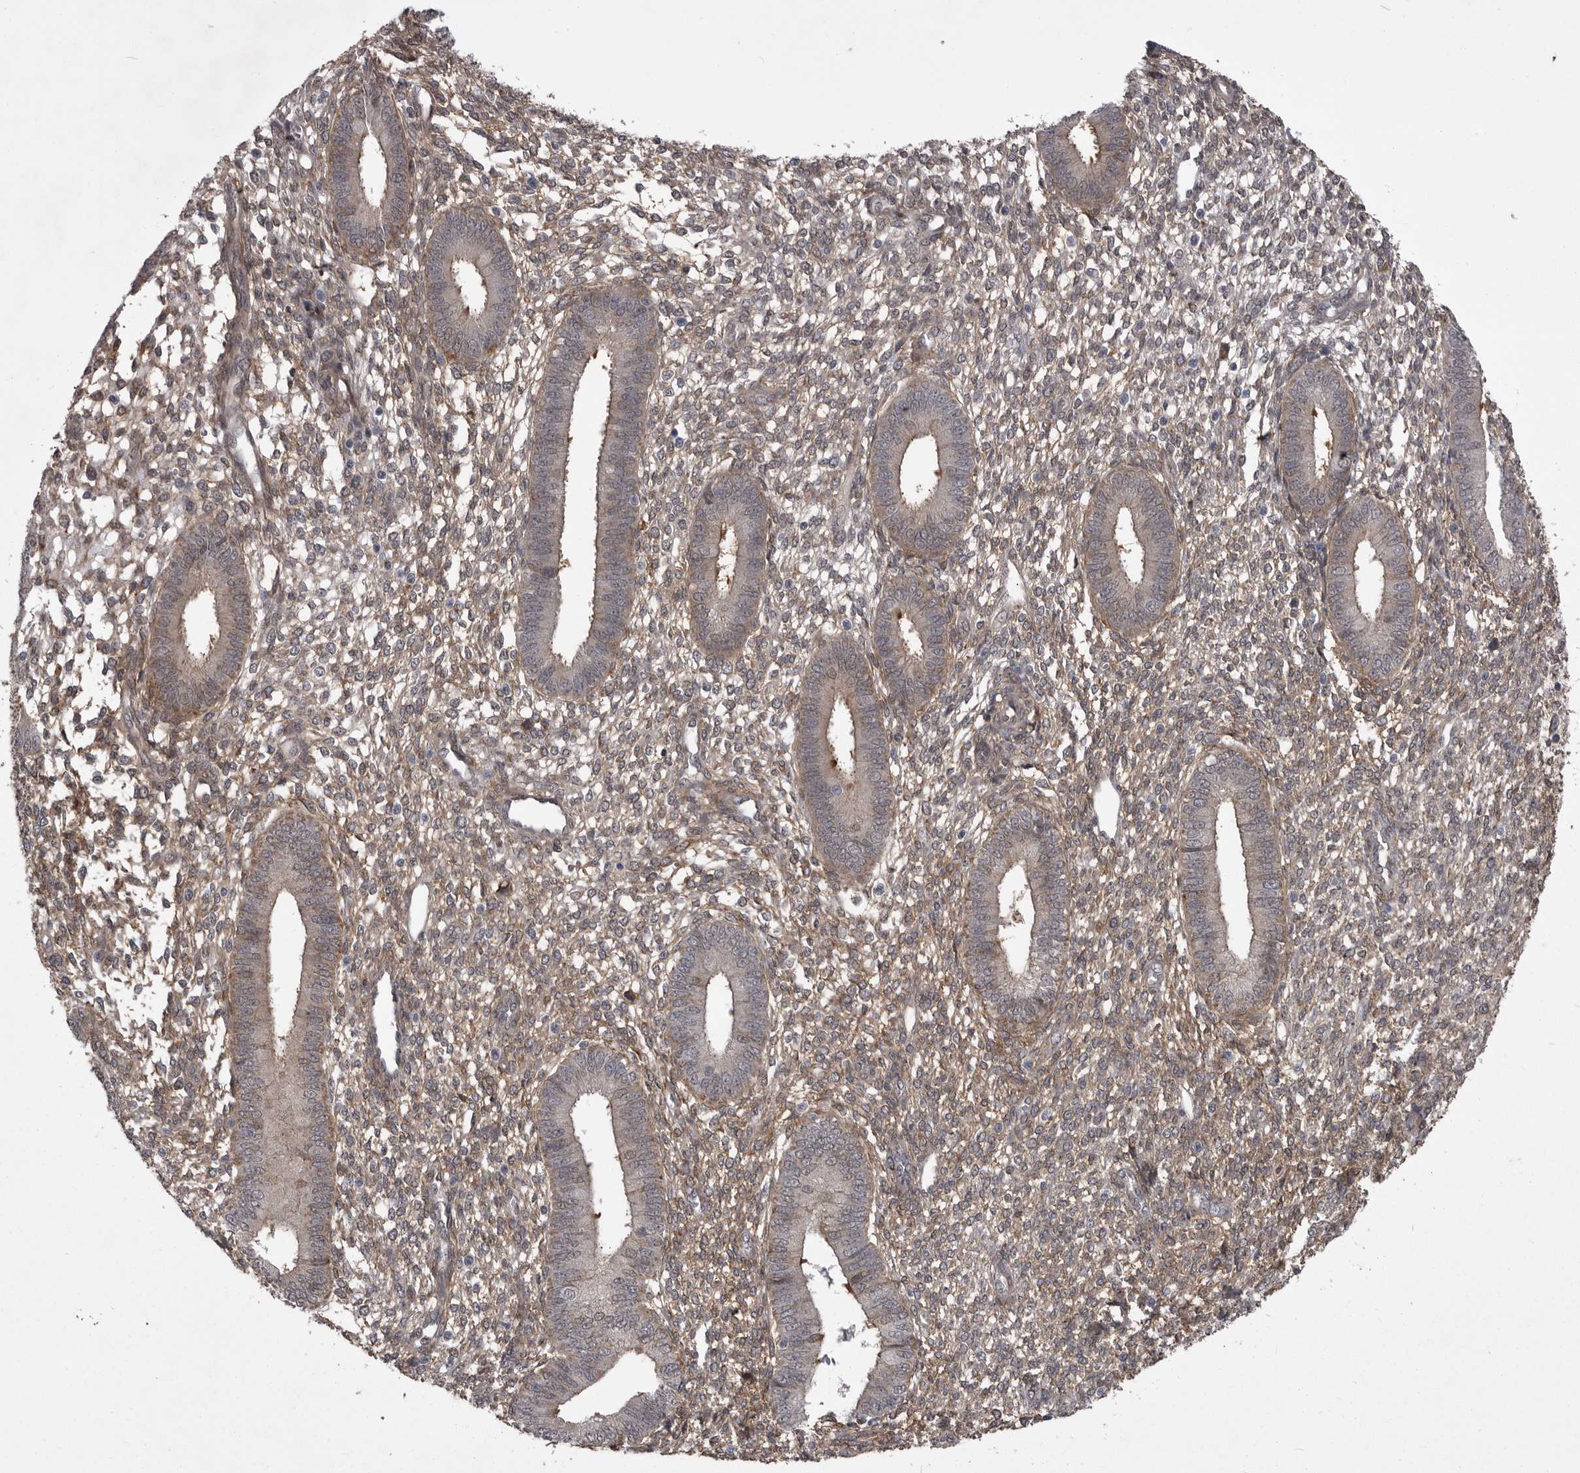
{"staining": {"intensity": "moderate", "quantity": ">75%", "location": "cytoplasmic/membranous"}, "tissue": "endometrium", "cell_type": "Cells in endometrial stroma", "image_type": "normal", "snomed": [{"axis": "morphology", "description": "Normal tissue, NOS"}, {"axis": "topography", "description": "Endometrium"}], "caption": "Immunohistochemistry (IHC) (DAB) staining of normal endometrium exhibits moderate cytoplasmic/membranous protein staining in about >75% of cells in endometrial stroma.", "gene": "ABL1", "patient": {"sex": "female", "age": 46}}